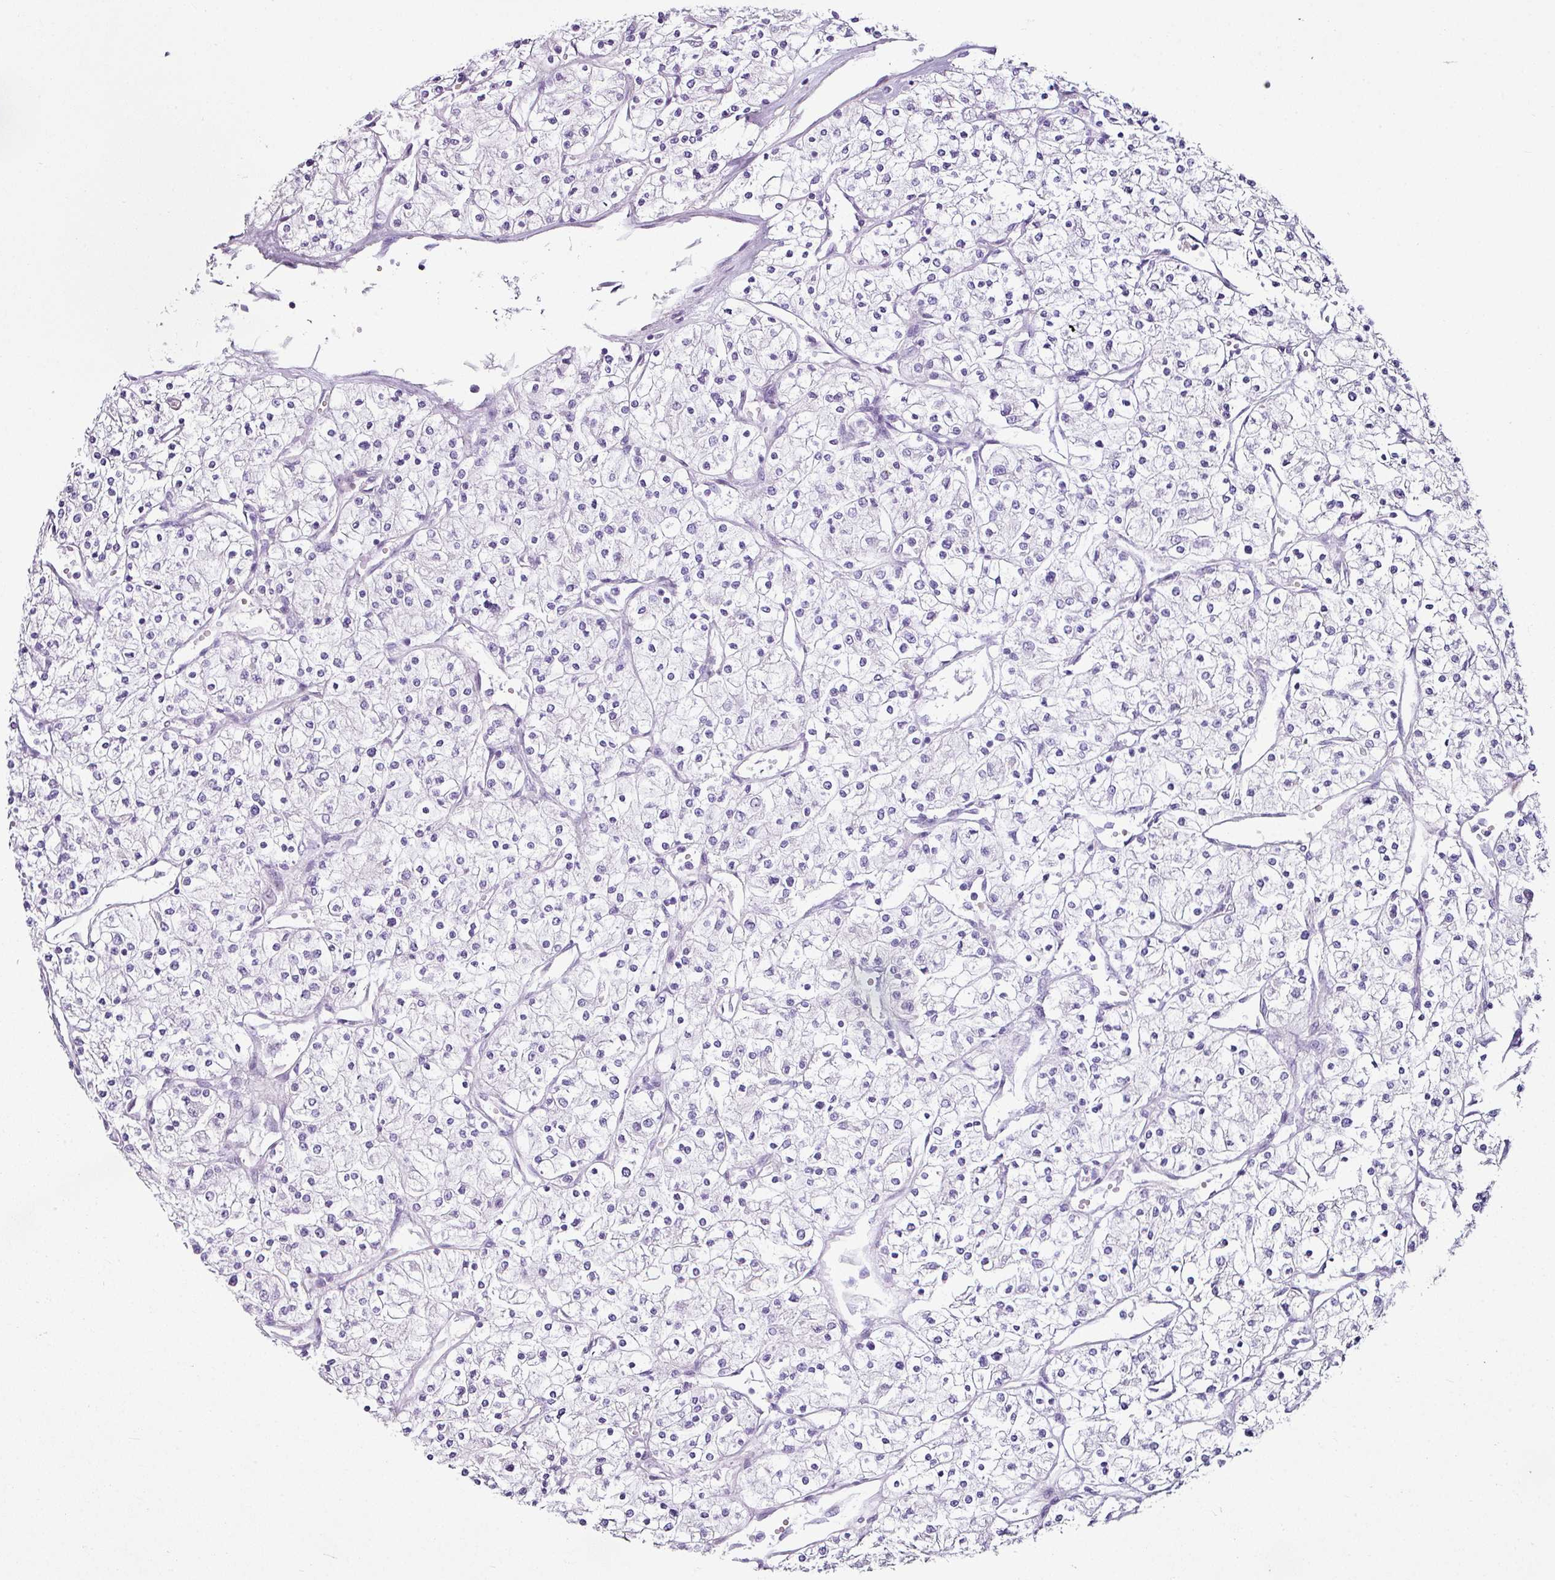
{"staining": {"intensity": "negative", "quantity": "none", "location": "none"}, "tissue": "renal cancer", "cell_type": "Tumor cells", "image_type": "cancer", "snomed": [{"axis": "morphology", "description": "Adenocarcinoma, NOS"}, {"axis": "topography", "description": "Kidney"}], "caption": "This micrograph is of renal cancer (adenocarcinoma) stained with immunohistochemistry (IHC) to label a protein in brown with the nuclei are counter-stained blue. There is no positivity in tumor cells. (Immunohistochemistry, brightfield microscopy, high magnification).", "gene": "TRA2A", "patient": {"sex": "male", "age": 80}}